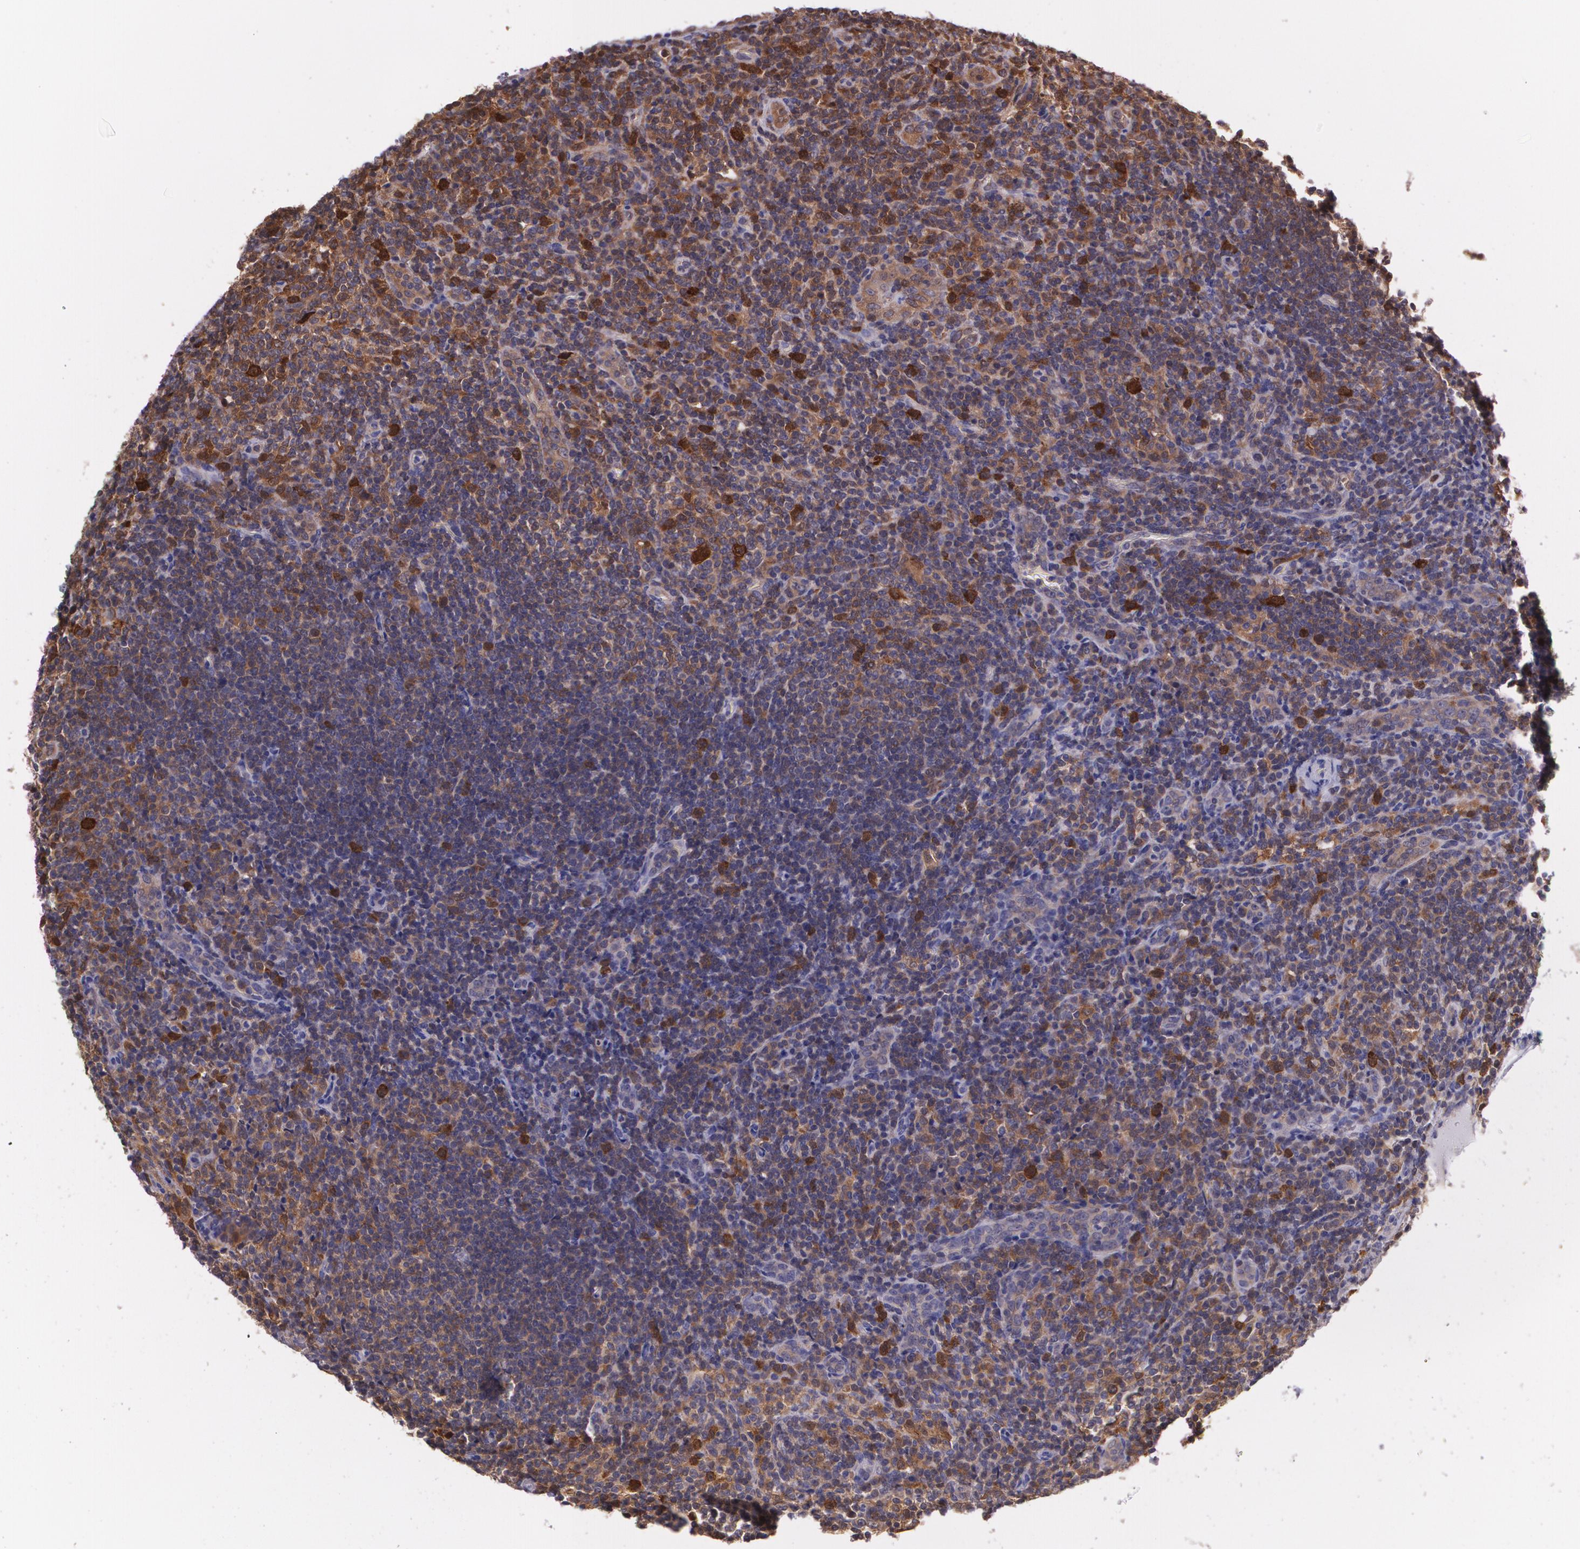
{"staining": {"intensity": "strong", "quantity": "25%-75%", "location": "cytoplasmic/membranous"}, "tissue": "lymphoma", "cell_type": "Tumor cells", "image_type": "cancer", "snomed": [{"axis": "morphology", "description": "Malignant lymphoma, non-Hodgkin's type, Low grade"}, {"axis": "topography", "description": "Lymph node"}], "caption": "Malignant lymphoma, non-Hodgkin's type (low-grade) was stained to show a protein in brown. There is high levels of strong cytoplasmic/membranous expression in about 25%-75% of tumor cells.", "gene": "HSPH1", "patient": {"sex": "female", "age": 76}}